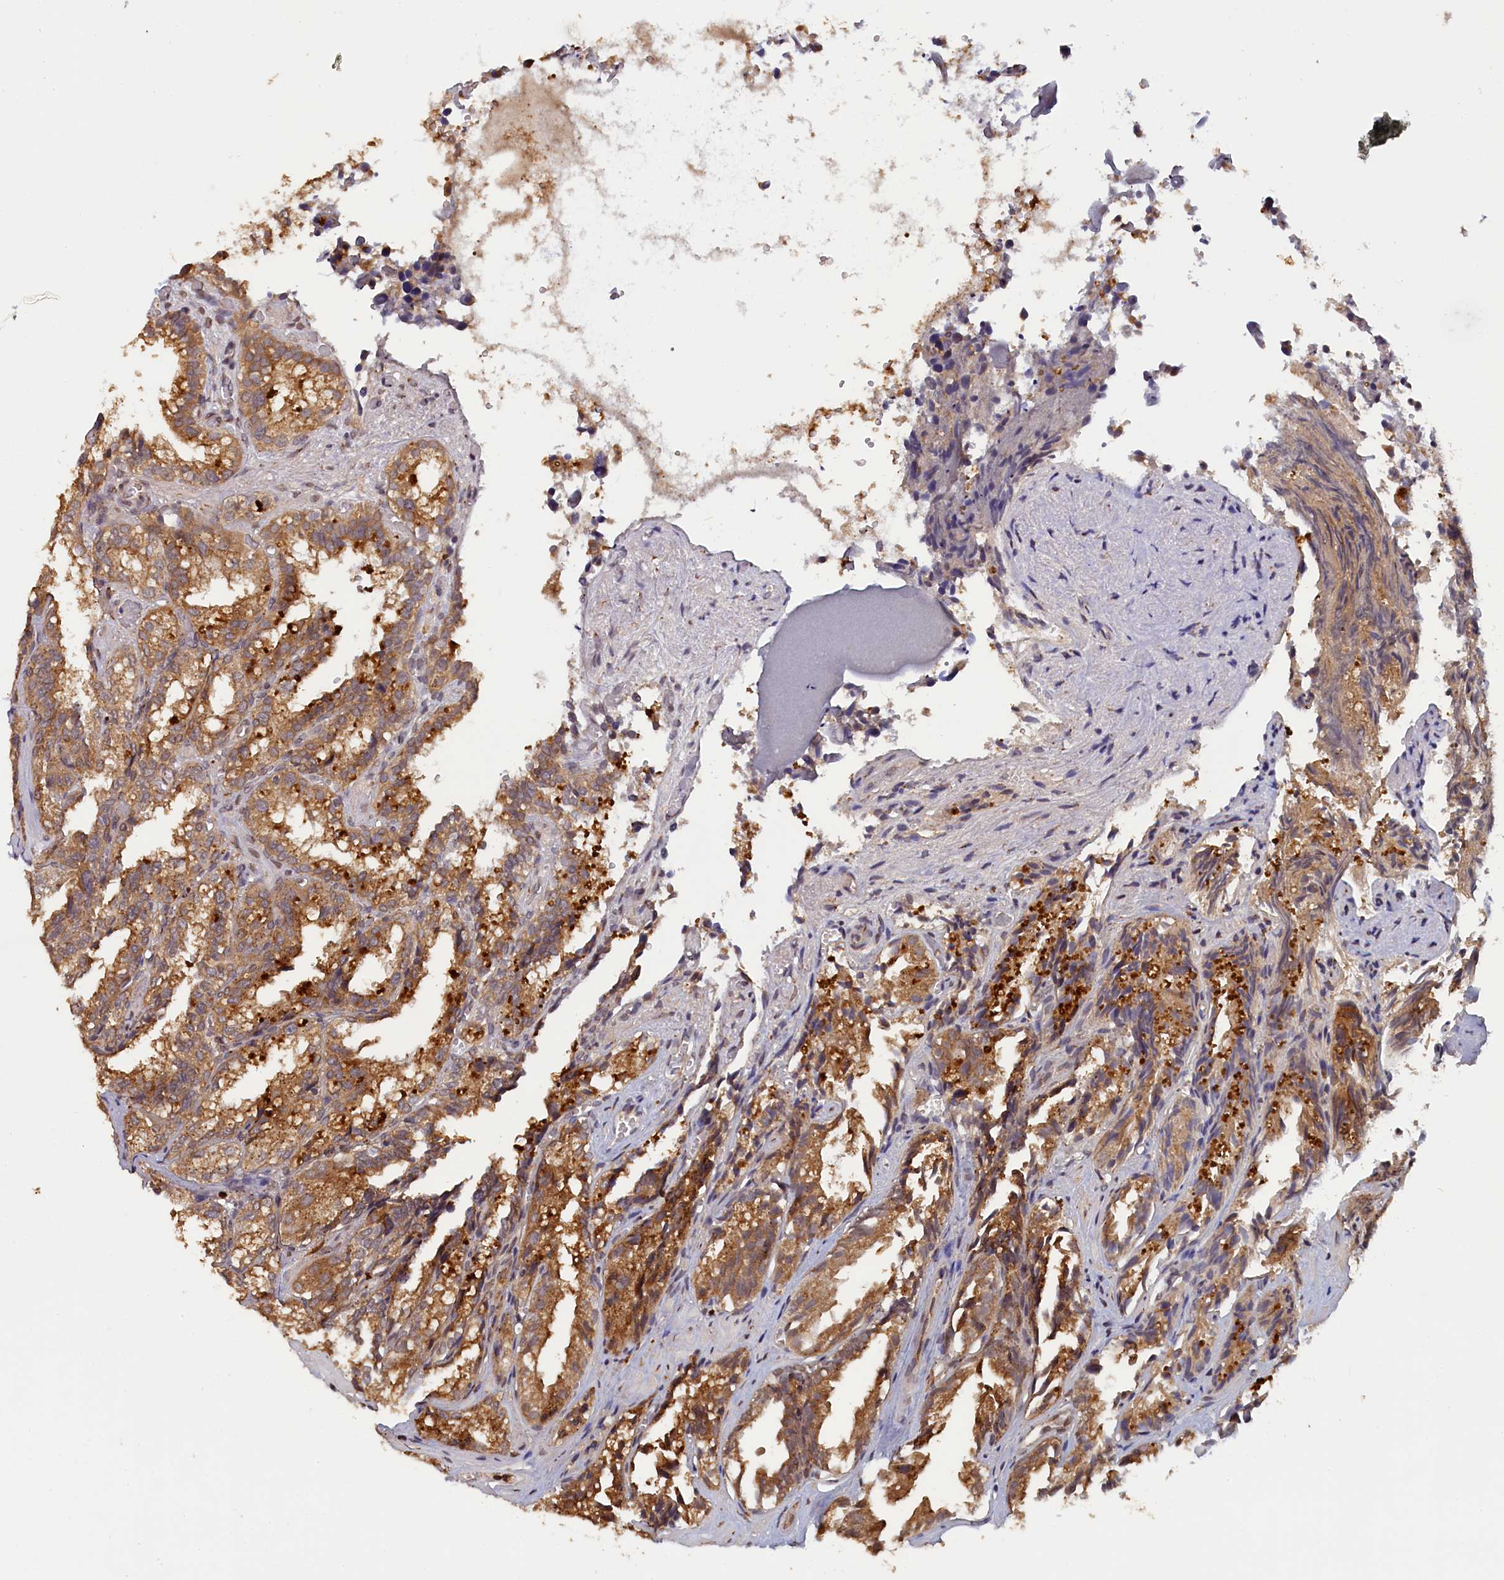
{"staining": {"intensity": "moderate", "quantity": ">75%", "location": "cytoplasmic/membranous"}, "tissue": "seminal vesicle", "cell_type": "Glandular cells", "image_type": "normal", "snomed": [{"axis": "morphology", "description": "Normal tissue, NOS"}, {"axis": "topography", "description": "Prostate"}, {"axis": "topography", "description": "Seminal veicle"}], "caption": "Moderate cytoplasmic/membranous expression for a protein is present in about >75% of glandular cells of normal seminal vesicle using immunohistochemistry (IHC).", "gene": "PIGQ", "patient": {"sex": "male", "age": 51}}